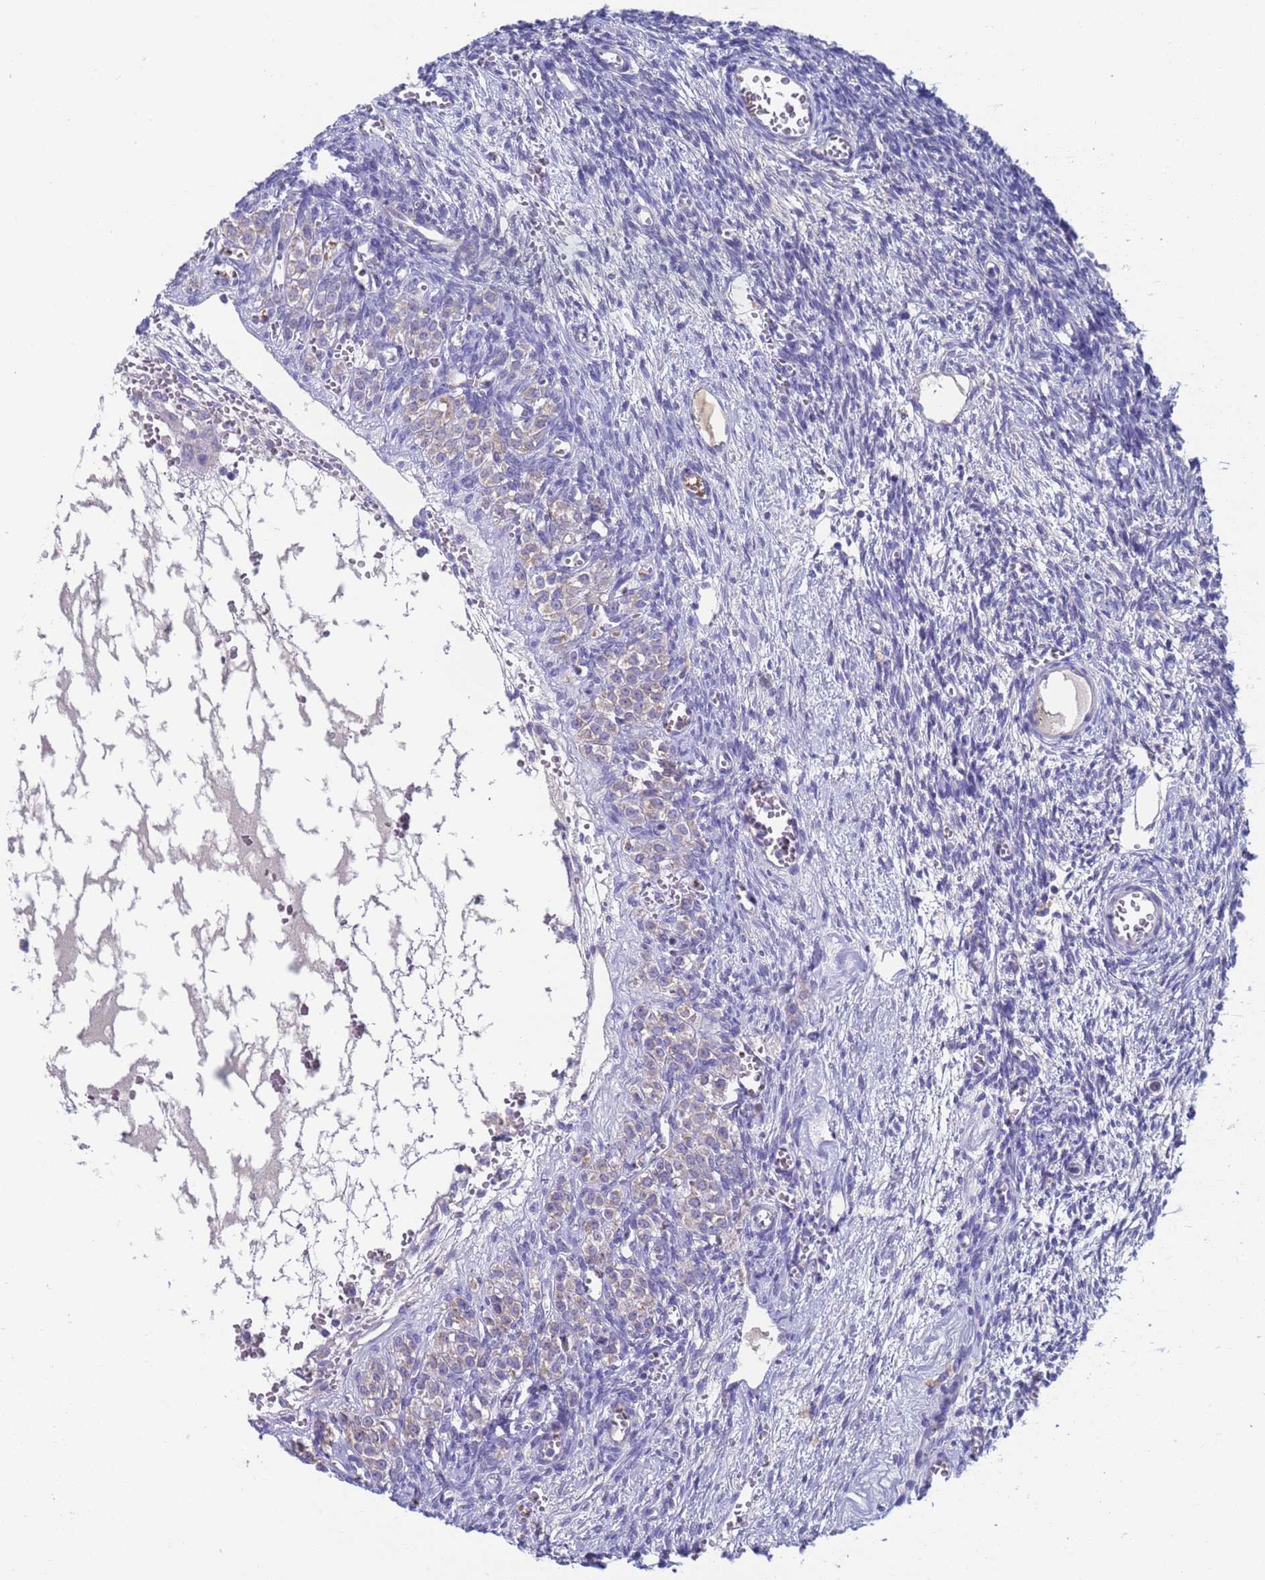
{"staining": {"intensity": "negative", "quantity": "none", "location": "none"}, "tissue": "ovary", "cell_type": "Ovarian stroma cells", "image_type": "normal", "snomed": [{"axis": "morphology", "description": "Normal tissue, NOS"}, {"axis": "topography", "description": "Ovary"}], "caption": "Histopathology image shows no protein positivity in ovarian stroma cells of benign ovary.", "gene": "PET117", "patient": {"sex": "female", "age": 39}}